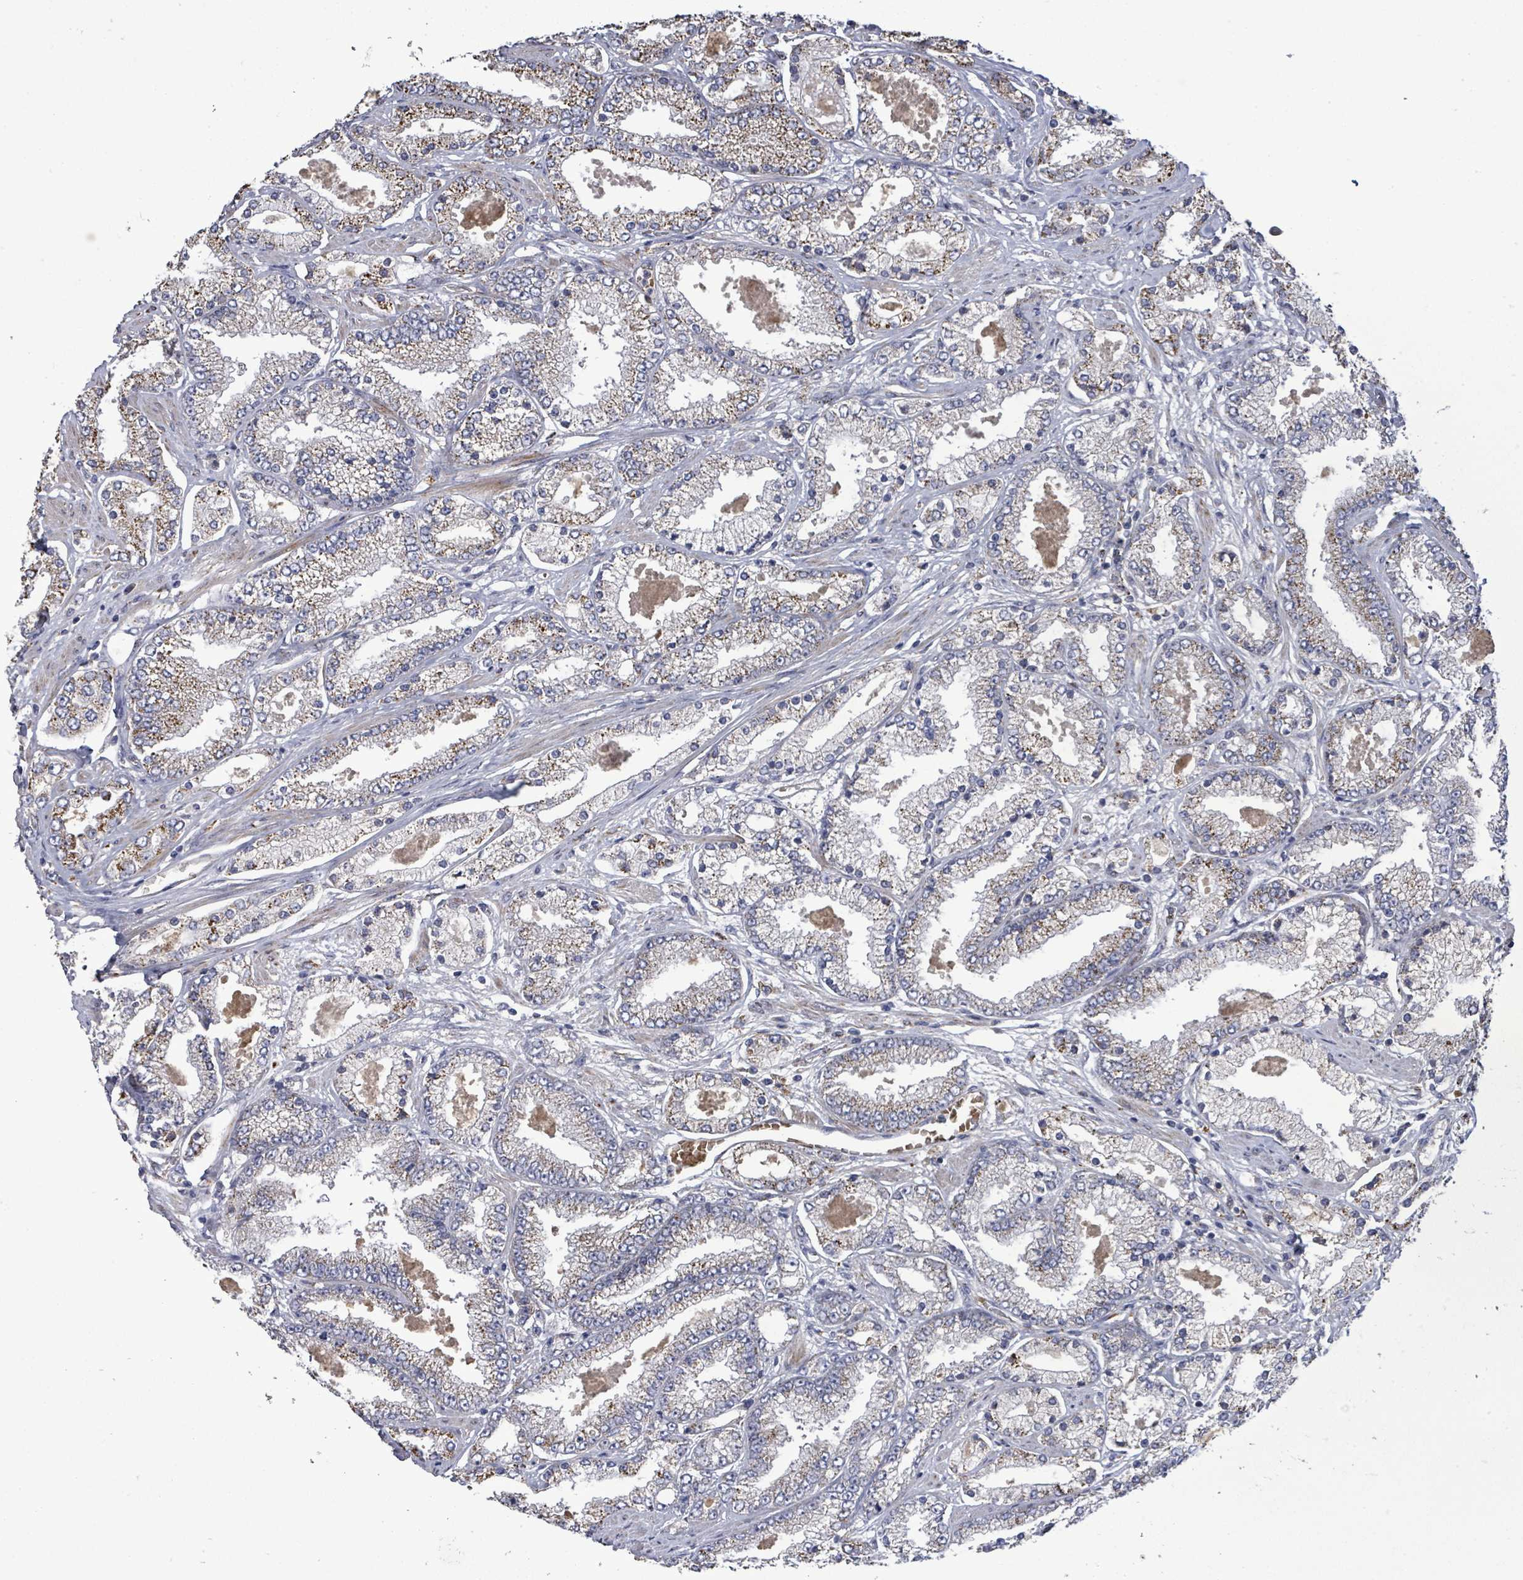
{"staining": {"intensity": "strong", "quantity": "25%-75%", "location": "cytoplasmic/membranous"}, "tissue": "prostate cancer", "cell_type": "Tumor cells", "image_type": "cancer", "snomed": [{"axis": "morphology", "description": "Adenocarcinoma, High grade"}, {"axis": "topography", "description": "Prostate"}], "caption": "Immunohistochemistry (DAB) staining of human prostate high-grade adenocarcinoma displays strong cytoplasmic/membranous protein positivity in approximately 25%-75% of tumor cells. The protein is shown in brown color, while the nuclei are stained blue.", "gene": "MTMR12", "patient": {"sex": "male", "age": 69}}